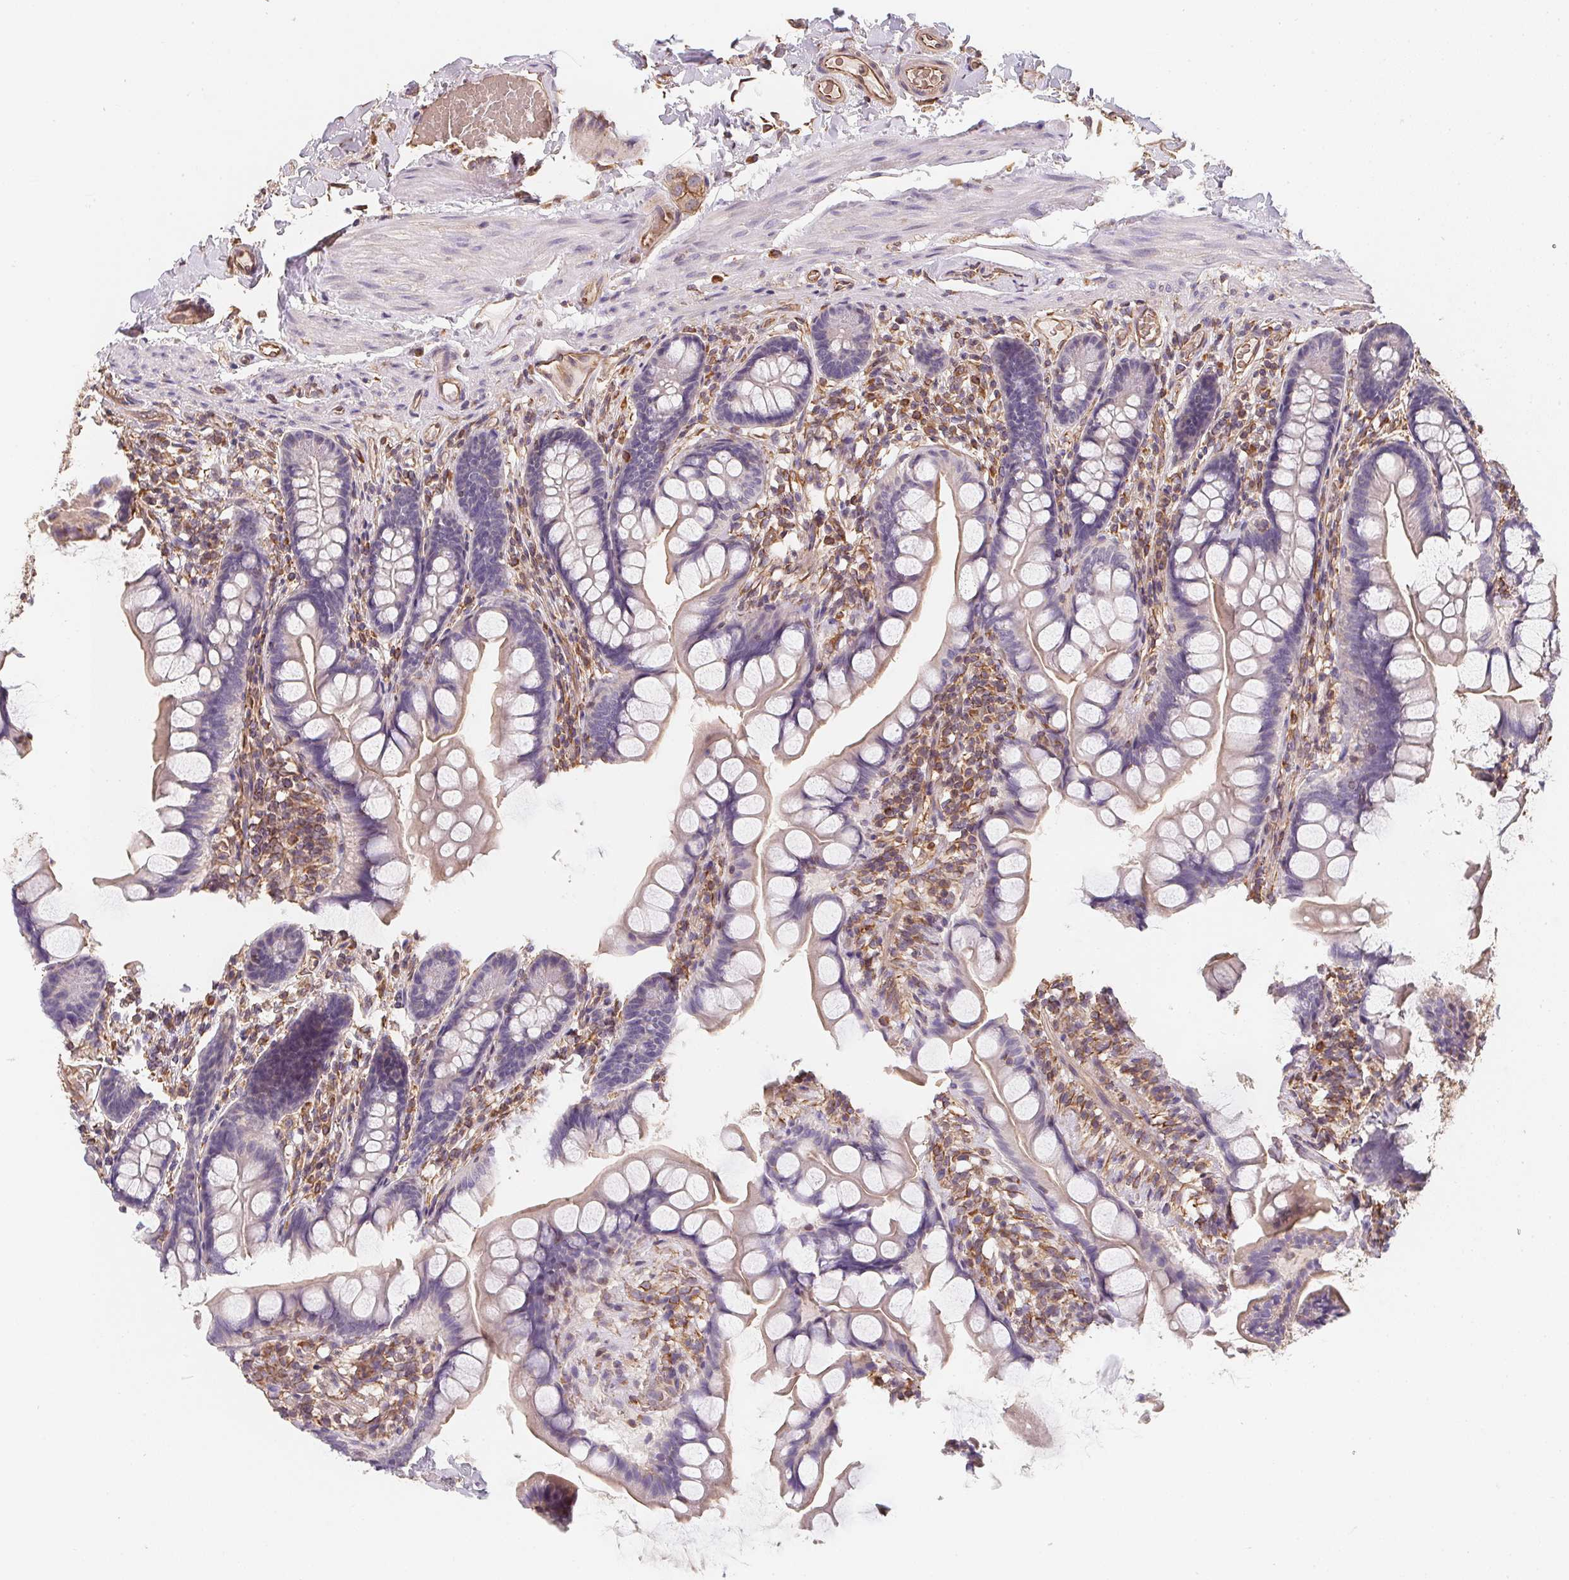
{"staining": {"intensity": "negative", "quantity": "none", "location": "none"}, "tissue": "small intestine", "cell_type": "Glandular cells", "image_type": "normal", "snomed": [{"axis": "morphology", "description": "Normal tissue, NOS"}, {"axis": "topography", "description": "Small intestine"}], "caption": "Micrograph shows no protein positivity in glandular cells of normal small intestine.", "gene": "TBKBP1", "patient": {"sex": "male", "age": 70}}